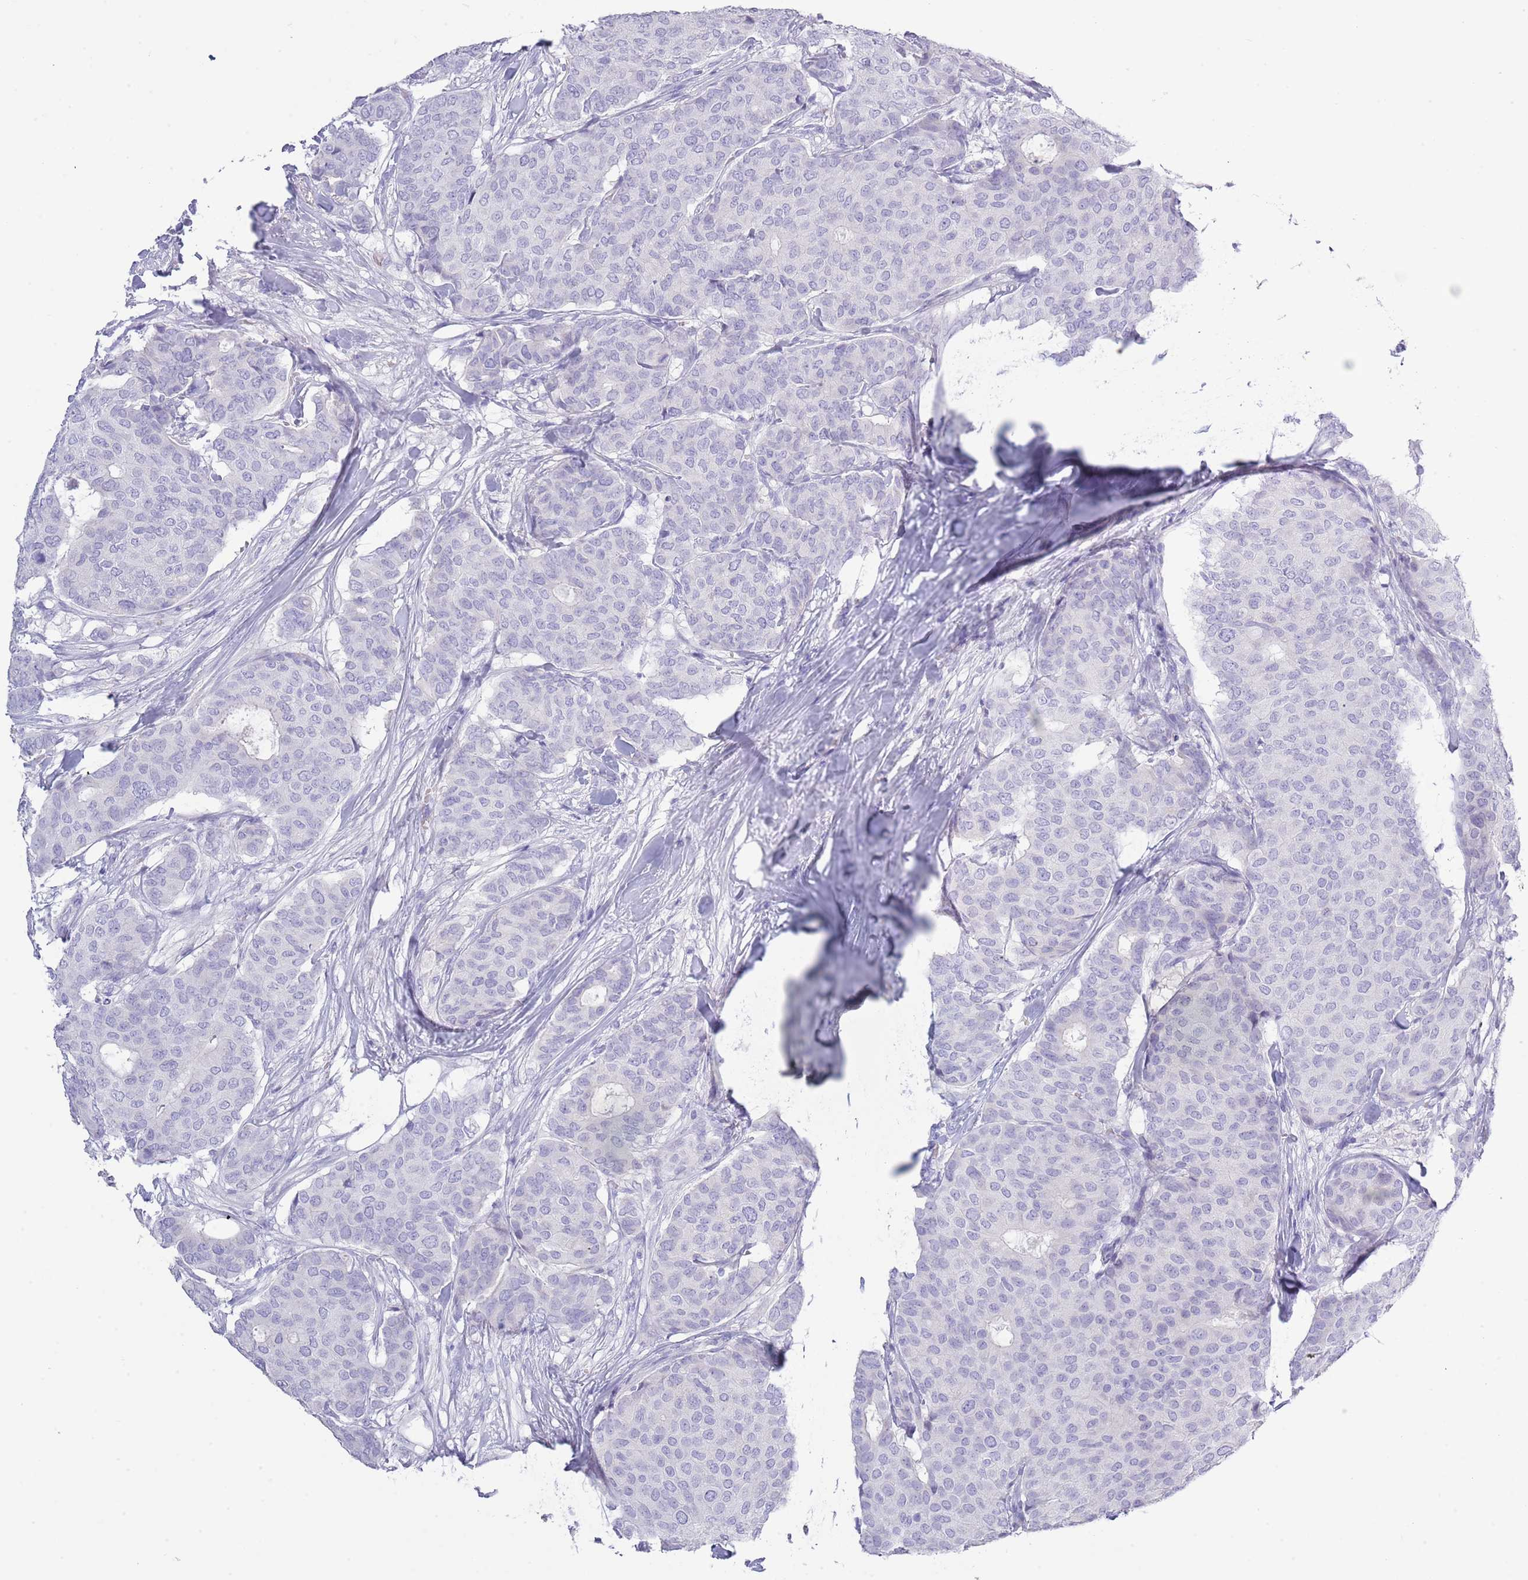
{"staining": {"intensity": "negative", "quantity": "none", "location": "none"}, "tissue": "breast cancer", "cell_type": "Tumor cells", "image_type": "cancer", "snomed": [{"axis": "morphology", "description": "Duct carcinoma"}, {"axis": "topography", "description": "Breast"}], "caption": "Tumor cells show no significant protein positivity in breast cancer. (DAB (3,3'-diaminobenzidine) IHC with hematoxylin counter stain).", "gene": "ACR", "patient": {"sex": "female", "age": 75}}